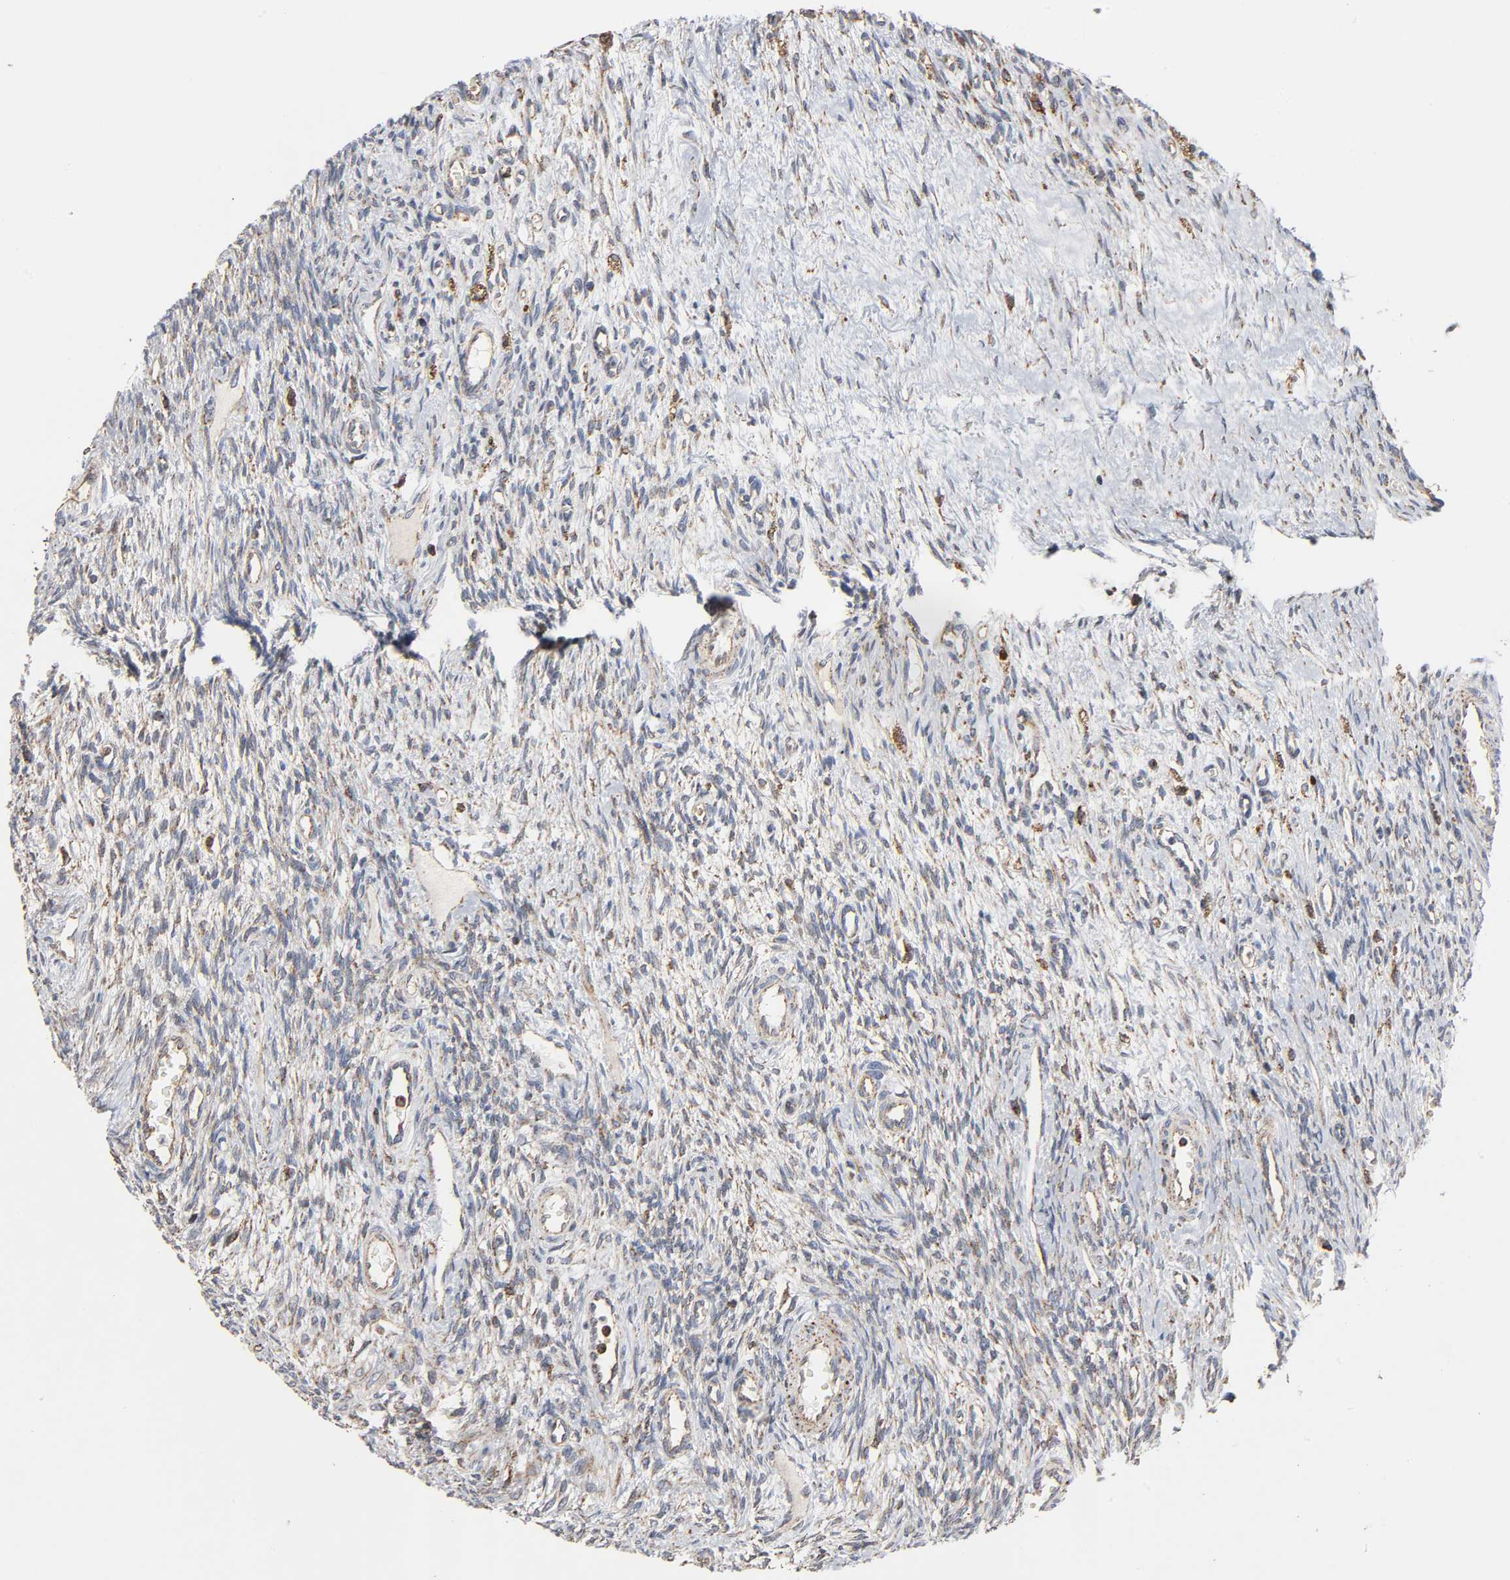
{"staining": {"intensity": "weak", "quantity": ">75%", "location": "cytoplasmic/membranous"}, "tissue": "ovary", "cell_type": "Follicle cells", "image_type": "normal", "snomed": [{"axis": "morphology", "description": "Normal tissue, NOS"}, {"axis": "topography", "description": "Ovary"}], "caption": "Immunohistochemical staining of normal human ovary shows >75% levels of weak cytoplasmic/membranous protein staining in approximately >75% of follicle cells.", "gene": "MAP3K1", "patient": {"sex": "female", "age": 33}}